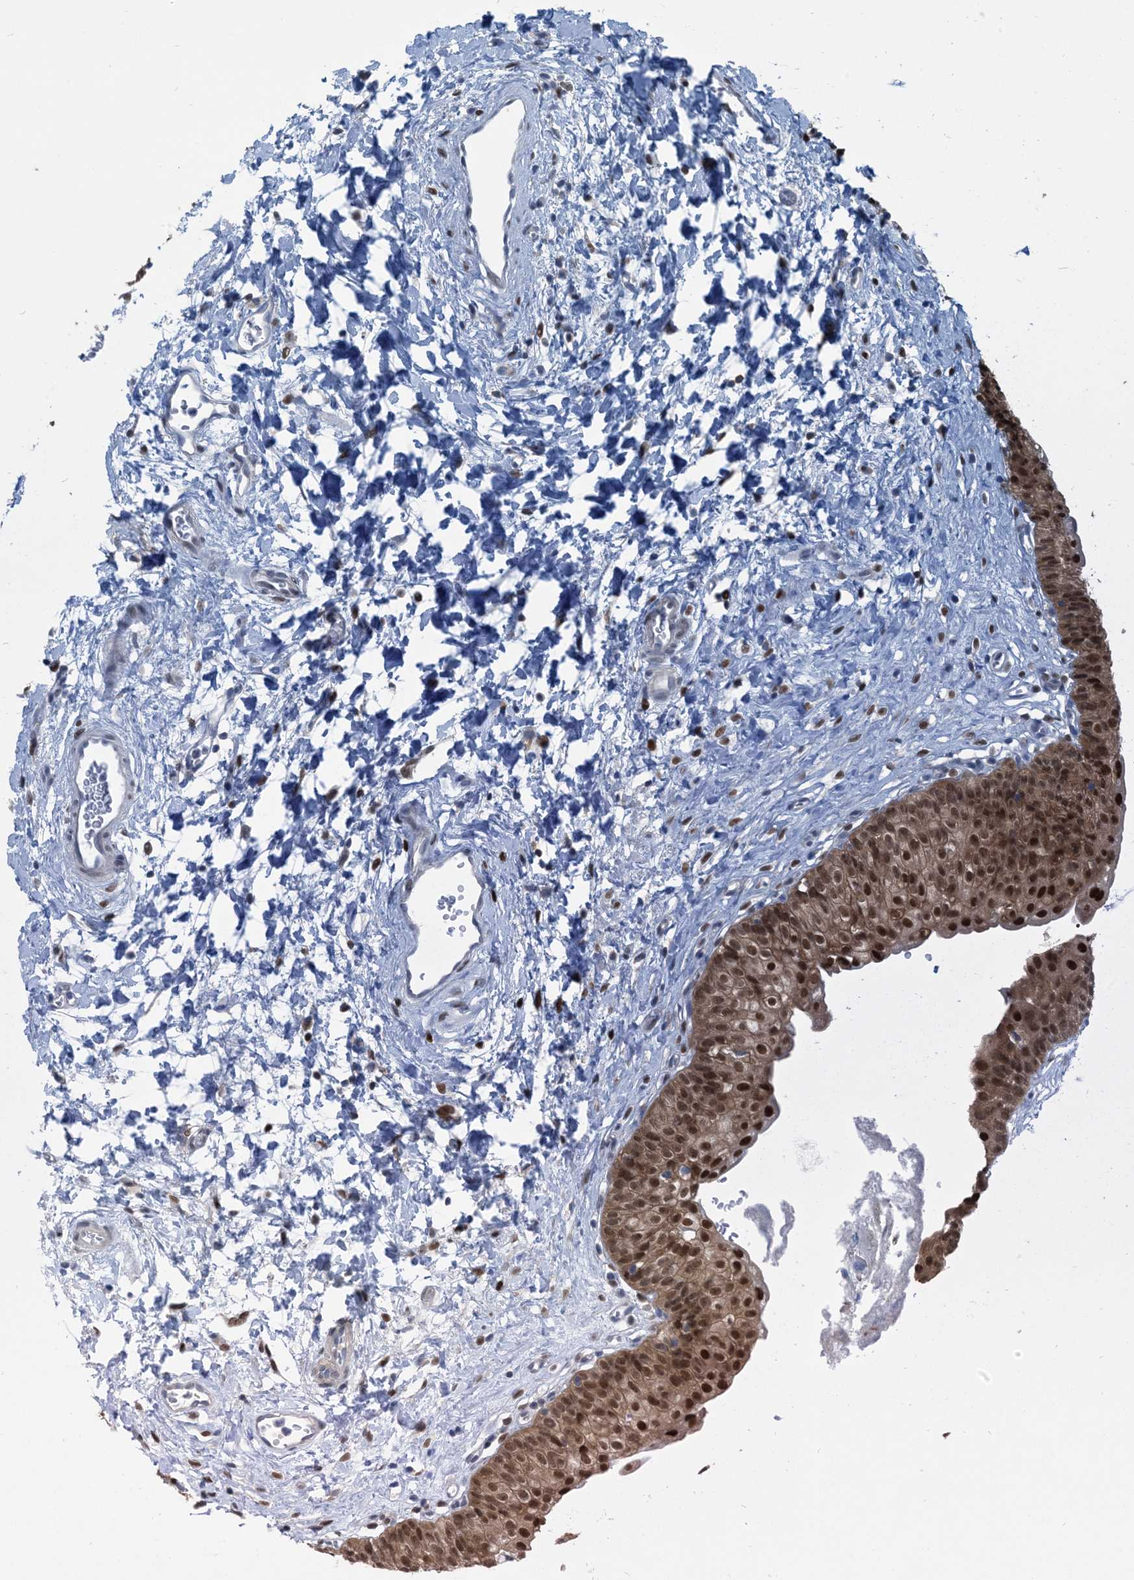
{"staining": {"intensity": "strong", "quantity": ">75%", "location": "cytoplasmic/membranous,nuclear"}, "tissue": "urinary bladder", "cell_type": "Urothelial cells", "image_type": "normal", "snomed": [{"axis": "morphology", "description": "Normal tissue, NOS"}, {"axis": "topography", "description": "Urinary bladder"}], "caption": "Protein expression by immunohistochemistry (IHC) shows strong cytoplasmic/membranous,nuclear staining in about >75% of urothelial cells in normal urinary bladder. The staining was performed using DAB (3,3'-diaminobenzidine) to visualize the protein expression in brown, while the nuclei were stained in blue with hematoxylin (Magnification: 20x).", "gene": "ZC3H12A", "patient": {"sex": "male", "age": 51}}